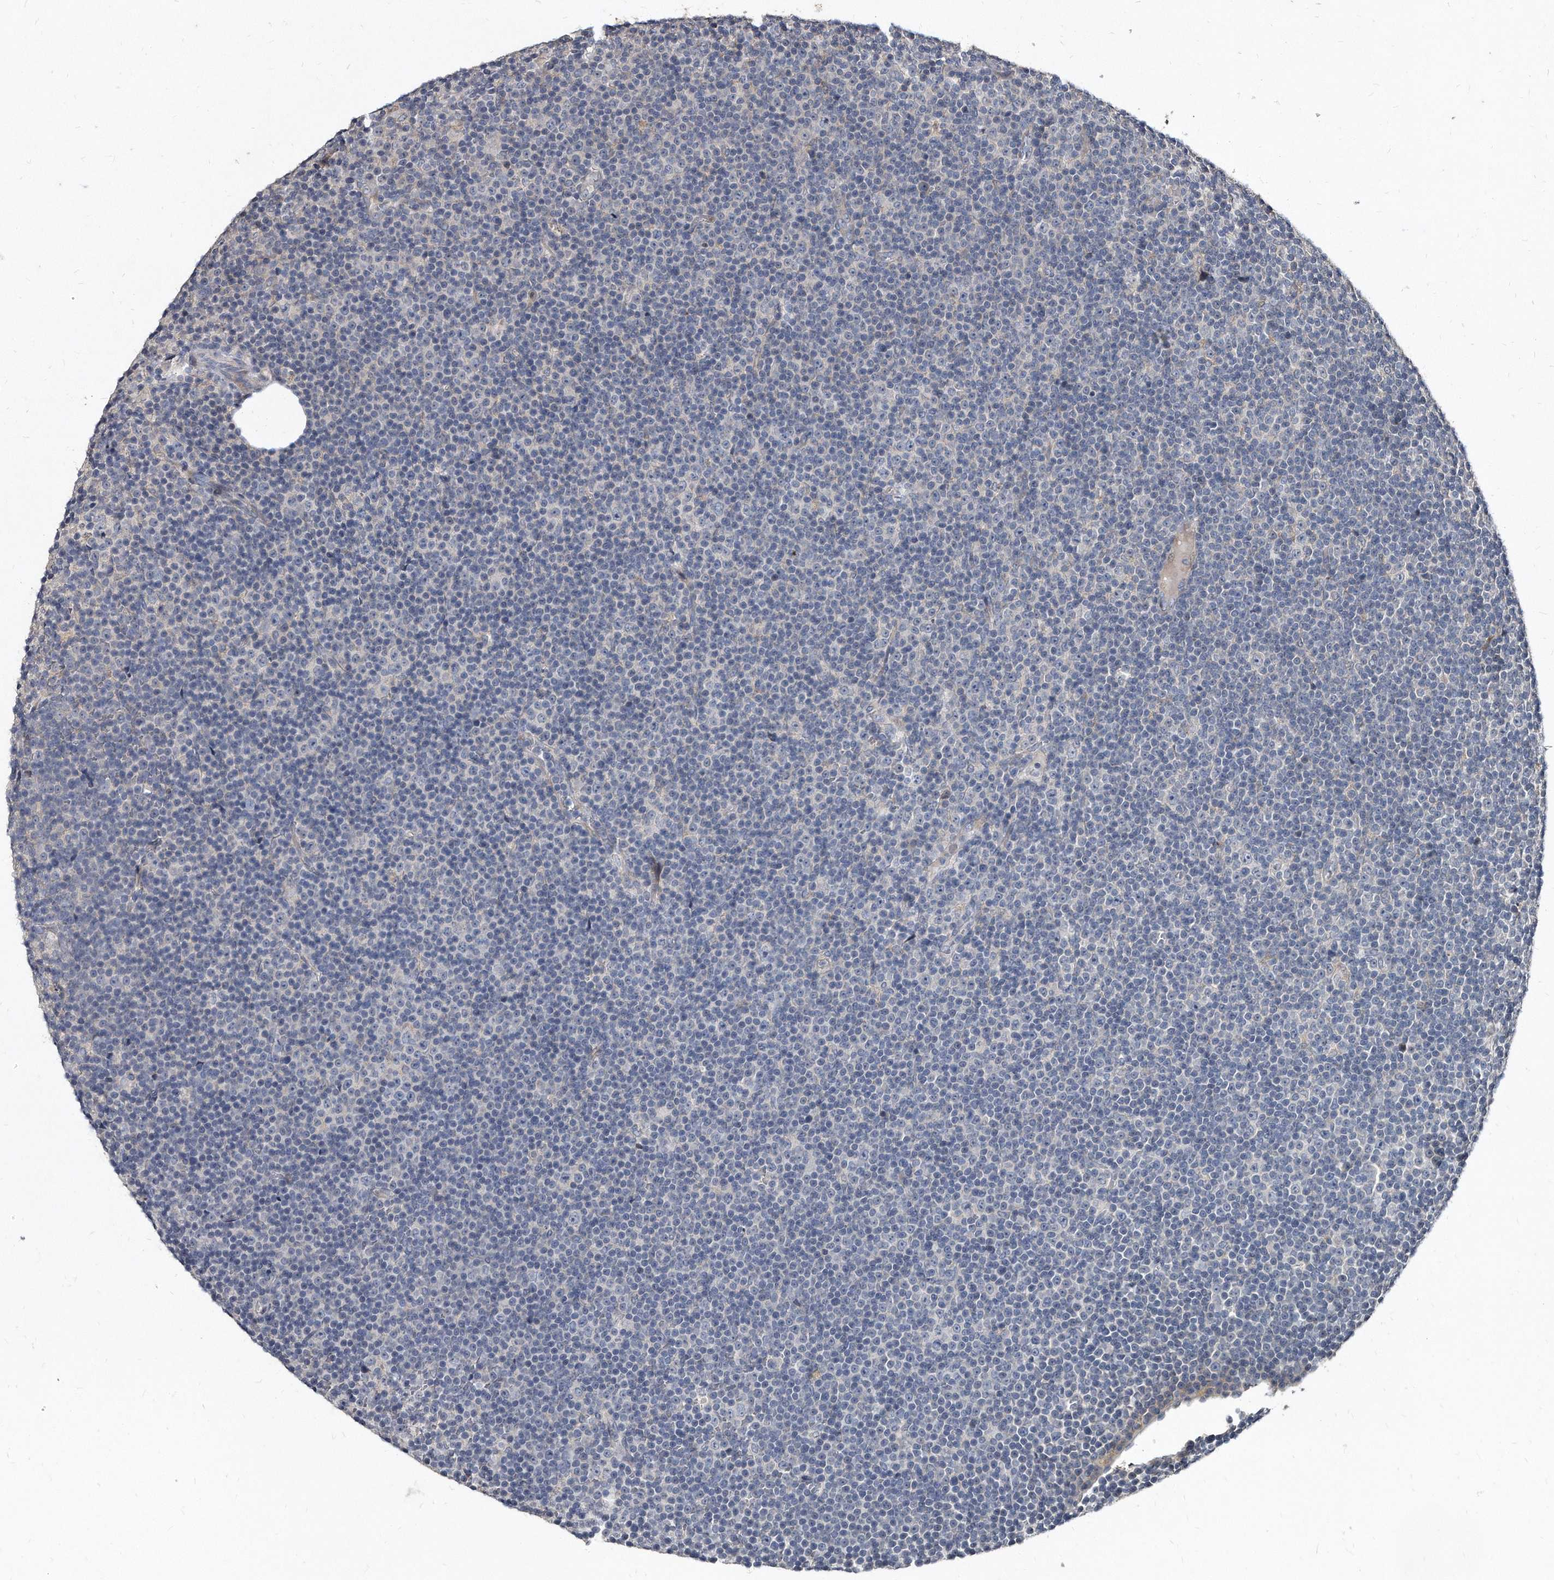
{"staining": {"intensity": "negative", "quantity": "none", "location": "none"}, "tissue": "lymphoma", "cell_type": "Tumor cells", "image_type": "cancer", "snomed": [{"axis": "morphology", "description": "Malignant lymphoma, non-Hodgkin's type, Low grade"}, {"axis": "topography", "description": "Lymph node"}], "caption": "A high-resolution micrograph shows immunohistochemistry staining of low-grade malignant lymphoma, non-Hodgkin's type, which displays no significant positivity in tumor cells.", "gene": "KLHDC3", "patient": {"sex": "female", "age": 67}}